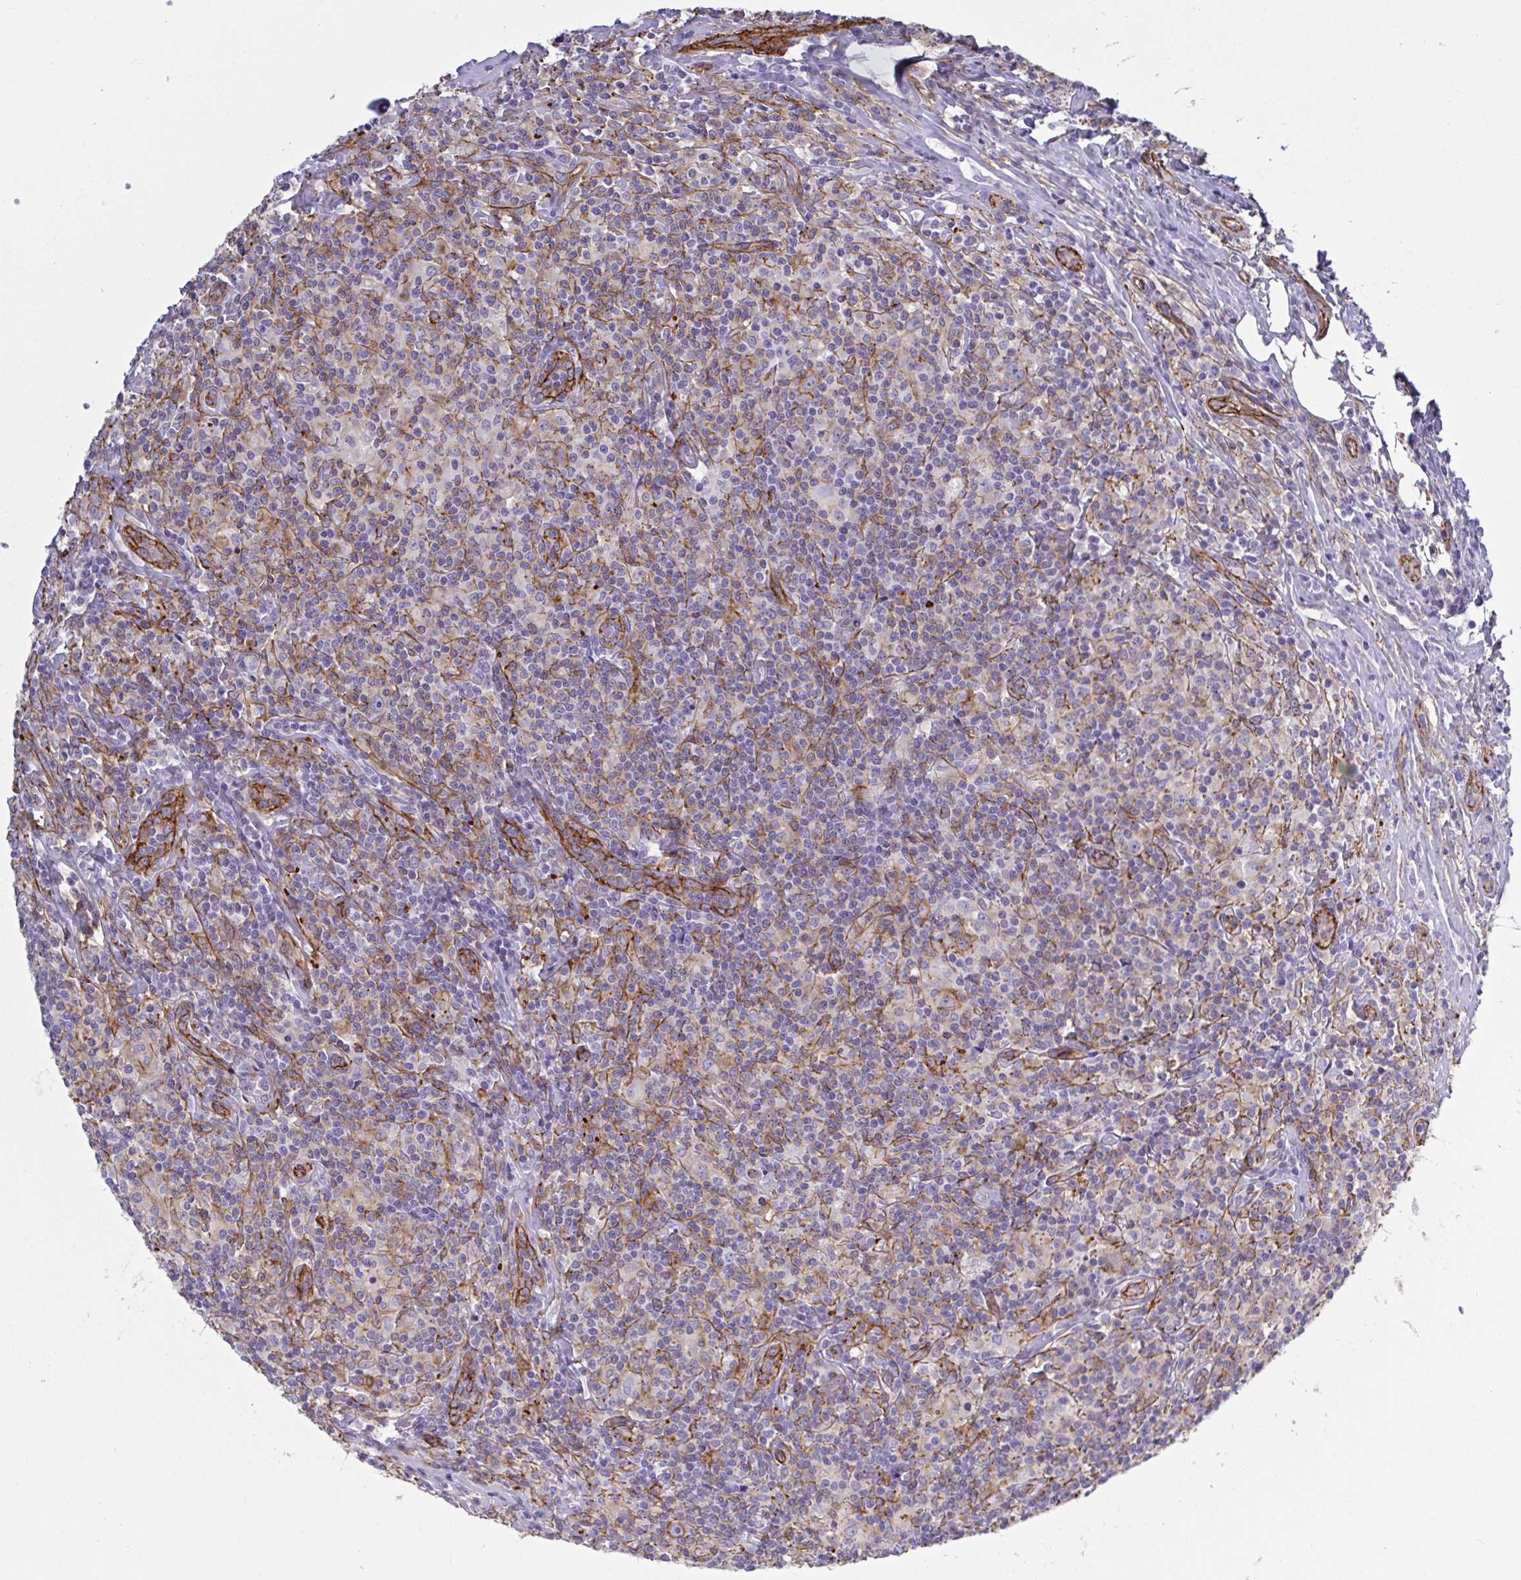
{"staining": {"intensity": "negative", "quantity": "none", "location": "none"}, "tissue": "lymphoma", "cell_type": "Tumor cells", "image_type": "cancer", "snomed": [{"axis": "morphology", "description": "Hodgkin's disease, NOS"}, {"axis": "morphology", "description": "Hodgkin's lymphoma, nodular sclerosis"}, {"axis": "topography", "description": "Lymph node"}], "caption": "Tumor cells show no significant protein staining in Hodgkin's disease.", "gene": "LIMA1", "patient": {"sex": "female", "age": 10}}